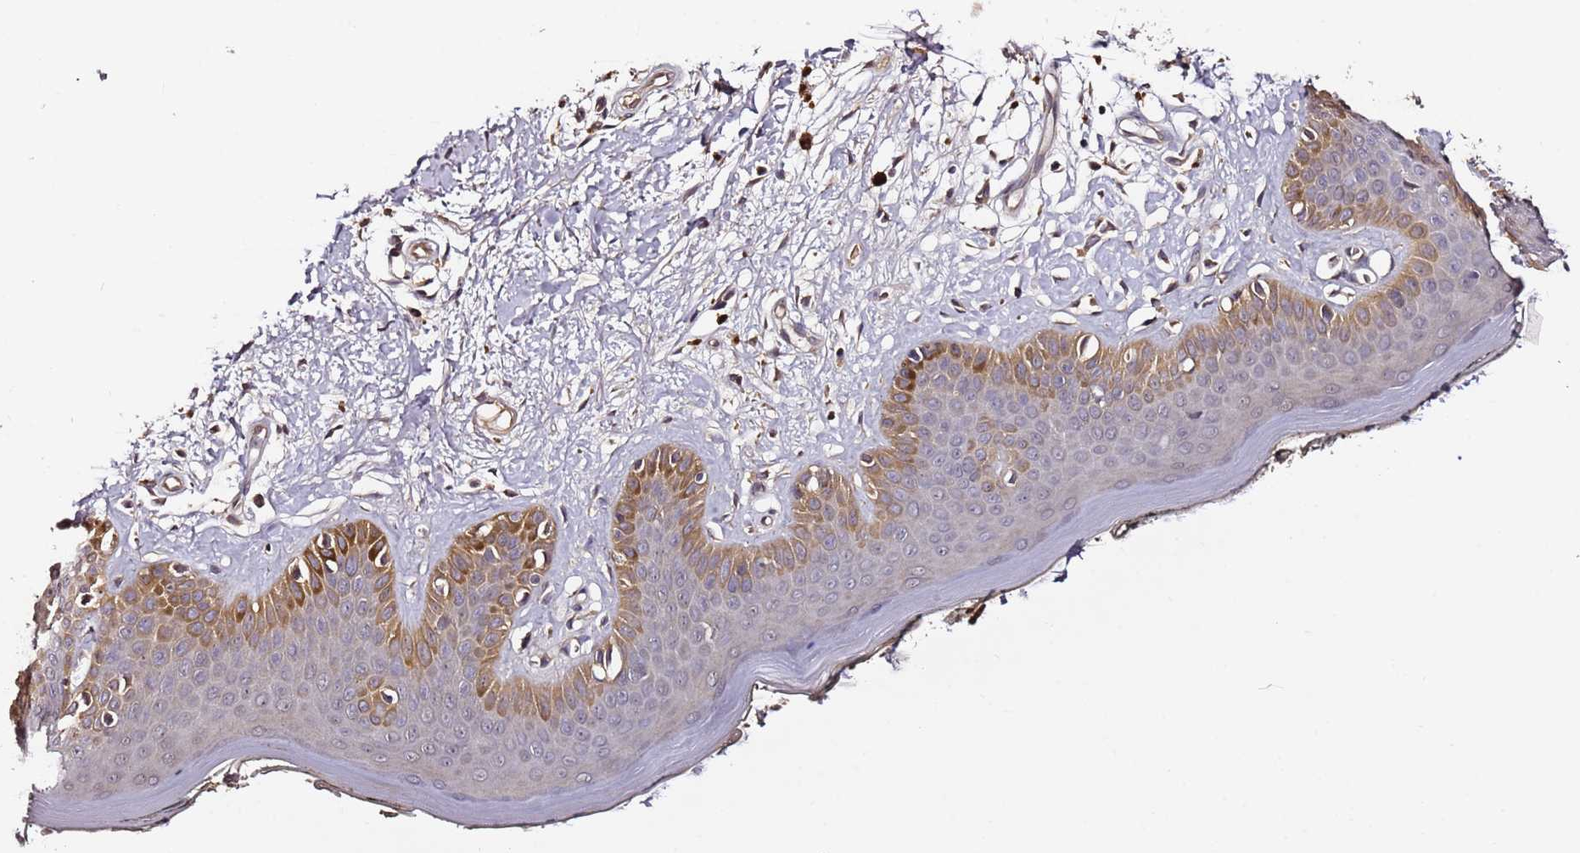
{"staining": {"intensity": "moderate", "quantity": ">75%", "location": "cytoplasmic/membranous"}, "tissue": "skin", "cell_type": "Fibroblasts", "image_type": "normal", "snomed": [{"axis": "morphology", "description": "Normal tissue, NOS"}, {"axis": "topography", "description": "Skin"}], "caption": "This image reveals normal skin stained with immunohistochemistry (IHC) to label a protein in brown. The cytoplasmic/membranous of fibroblasts show moderate positivity for the protein. Nuclei are counter-stained blue.", "gene": "C6orf136", "patient": {"sex": "female", "age": 64}}